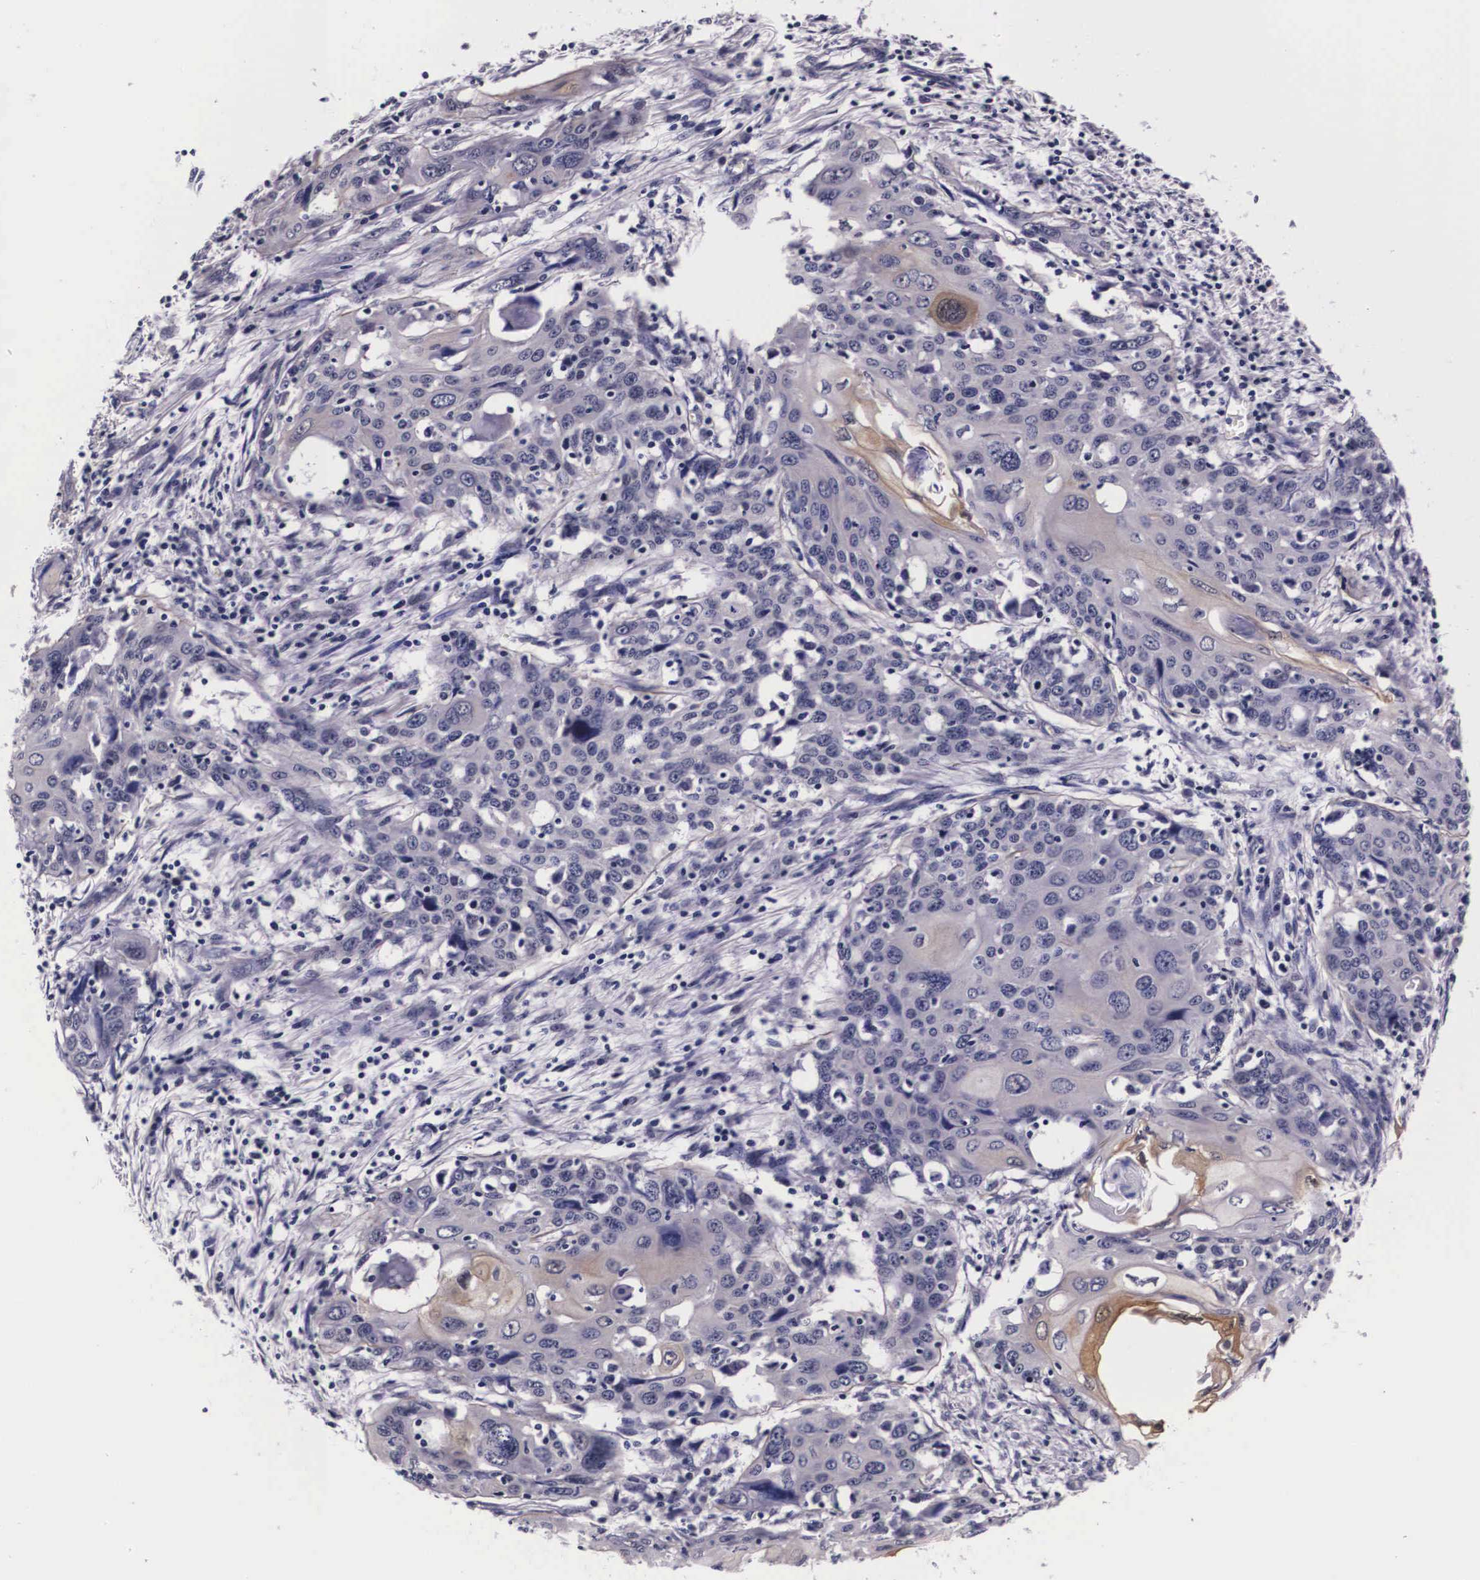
{"staining": {"intensity": "weak", "quantity": "<25%", "location": "cytoplasmic/membranous"}, "tissue": "cervical cancer", "cell_type": "Tumor cells", "image_type": "cancer", "snomed": [{"axis": "morphology", "description": "Squamous cell carcinoma, NOS"}, {"axis": "topography", "description": "Cervix"}], "caption": "DAB (3,3'-diaminobenzidine) immunohistochemical staining of human cervical squamous cell carcinoma reveals no significant expression in tumor cells.", "gene": "PHETA2", "patient": {"sex": "female", "age": 54}}